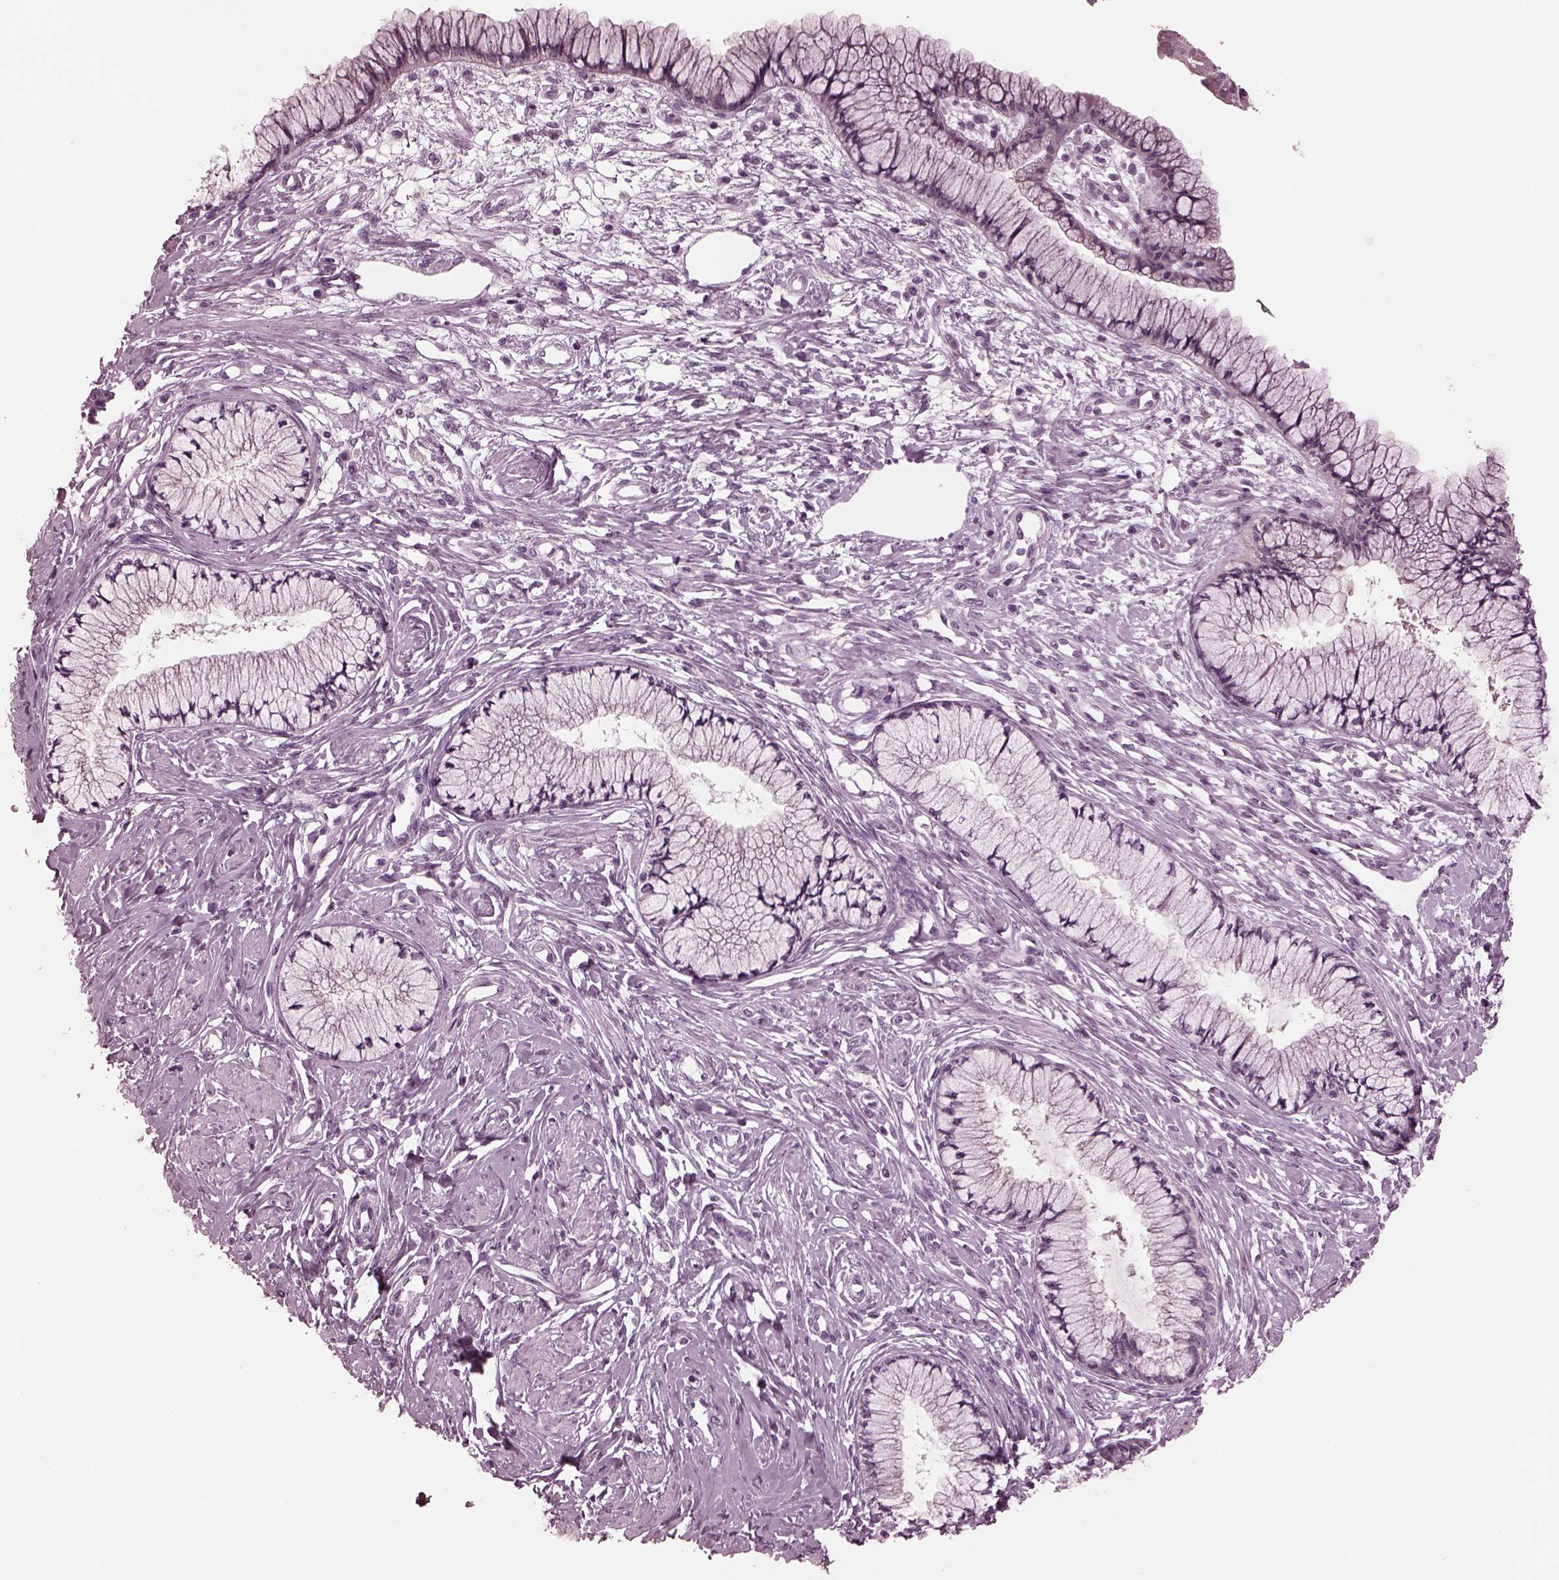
{"staining": {"intensity": "negative", "quantity": "none", "location": "none"}, "tissue": "cervix", "cell_type": "Glandular cells", "image_type": "normal", "snomed": [{"axis": "morphology", "description": "Normal tissue, NOS"}, {"axis": "topography", "description": "Cervix"}], "caption": "Immunohistochemical staining of normal human cervix demonstrates no significant positivity in glandular cells.", "gene": "MIB2", "patient": {"sex": "female", "age": 37}}